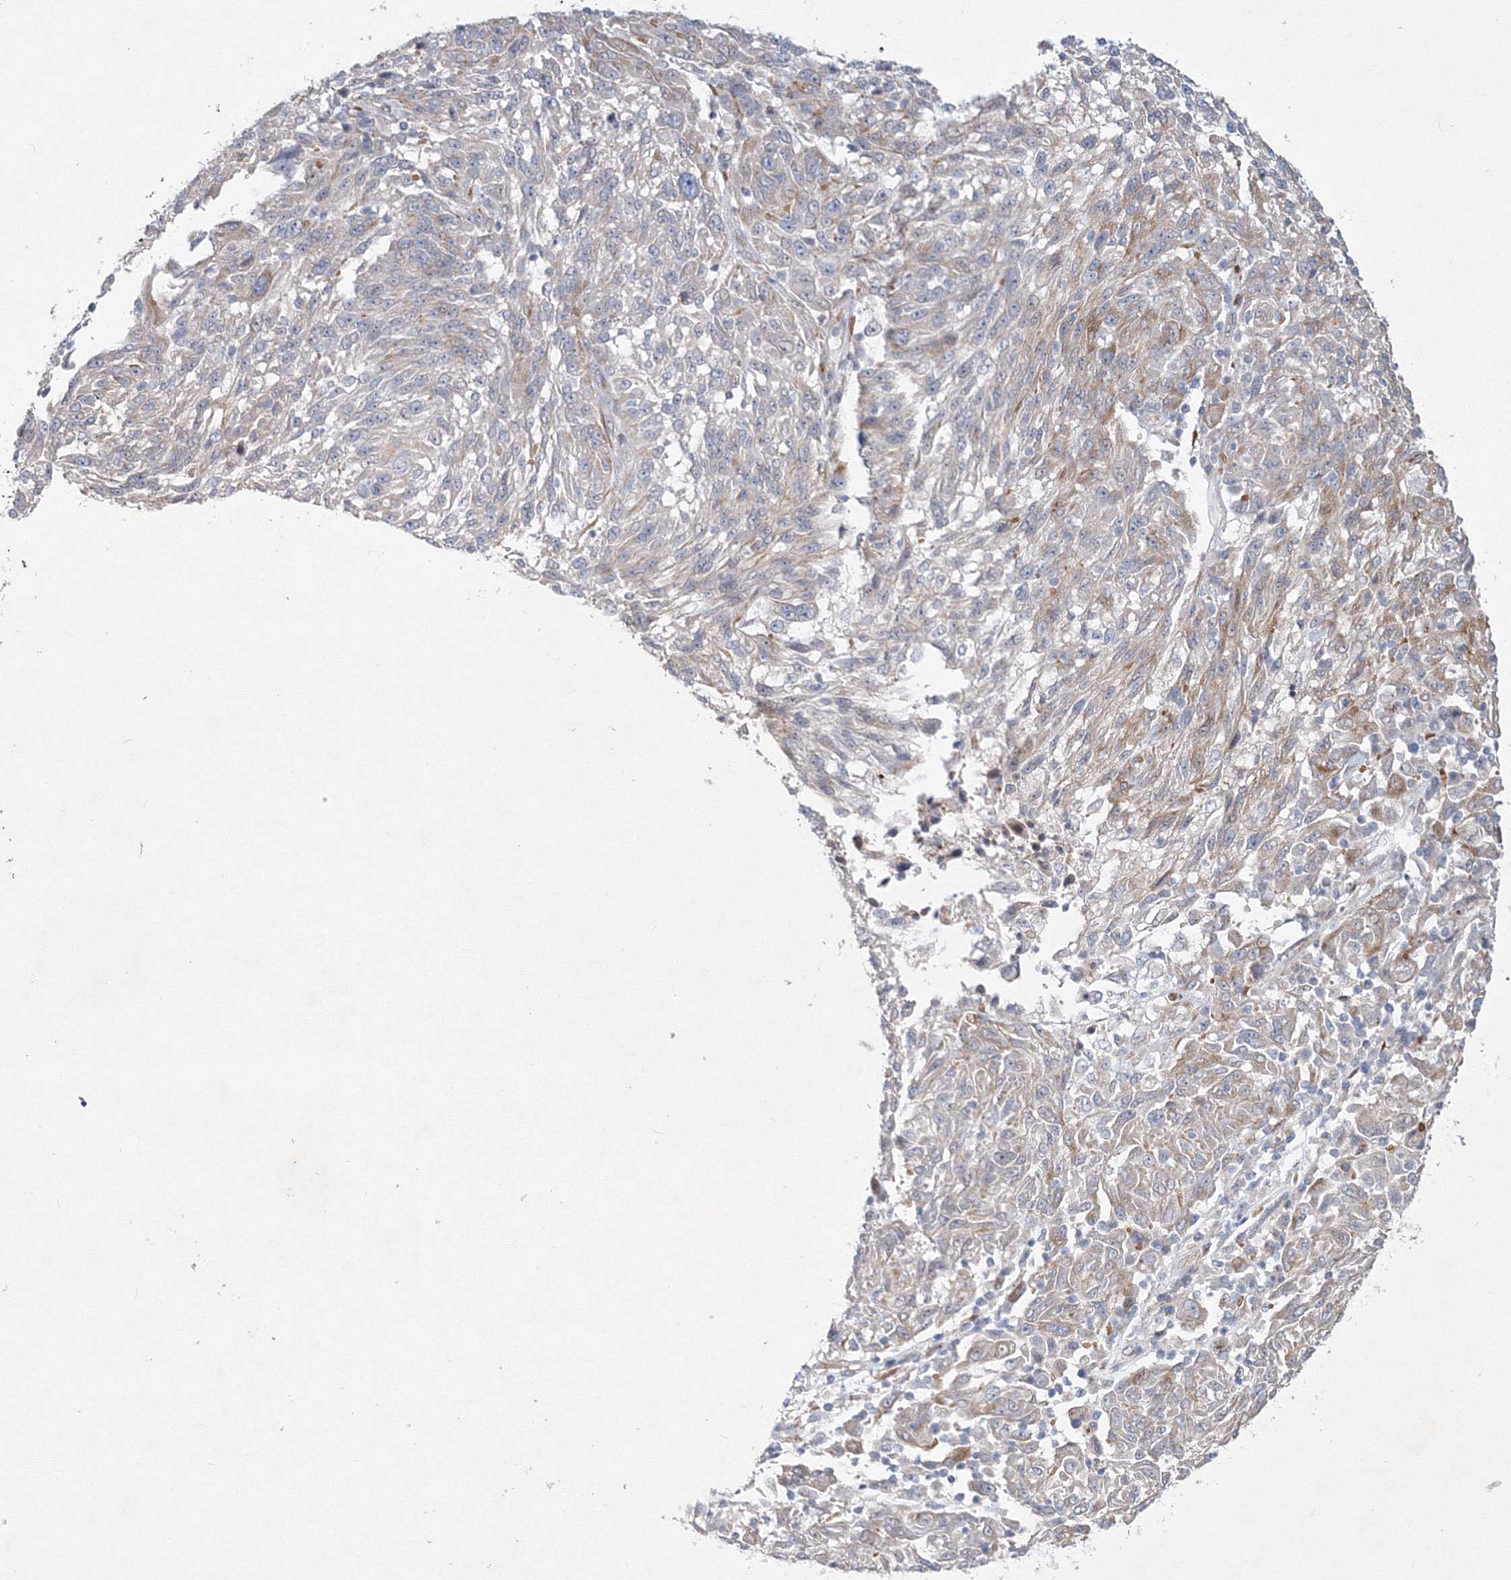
{"staining": {"intensity": "weak", "quantity": "<25%", "location": "cytoplasmic/membranous"}, "tissue": "melanoma", "cell_type": "Tumor cells", "image_type": "cancer", "snomed": [{"axis": "morphology", "description": "Malignant melanoma, NOS"}, {"axis": "topography", "description": "Skin"}], "caption": "Immunohistochemistry histopathology image of neoplastic tissue: melanoma stained with DAB displays no significant protein positivity in tumor cells. The staining is performed using DAB (3,3'-diaminobenzidine) brown chromogen with nuclei counter-stained in using hematoxylin.", "gene": "WDR49", "patient": {"sex": "male", "age": 53}}